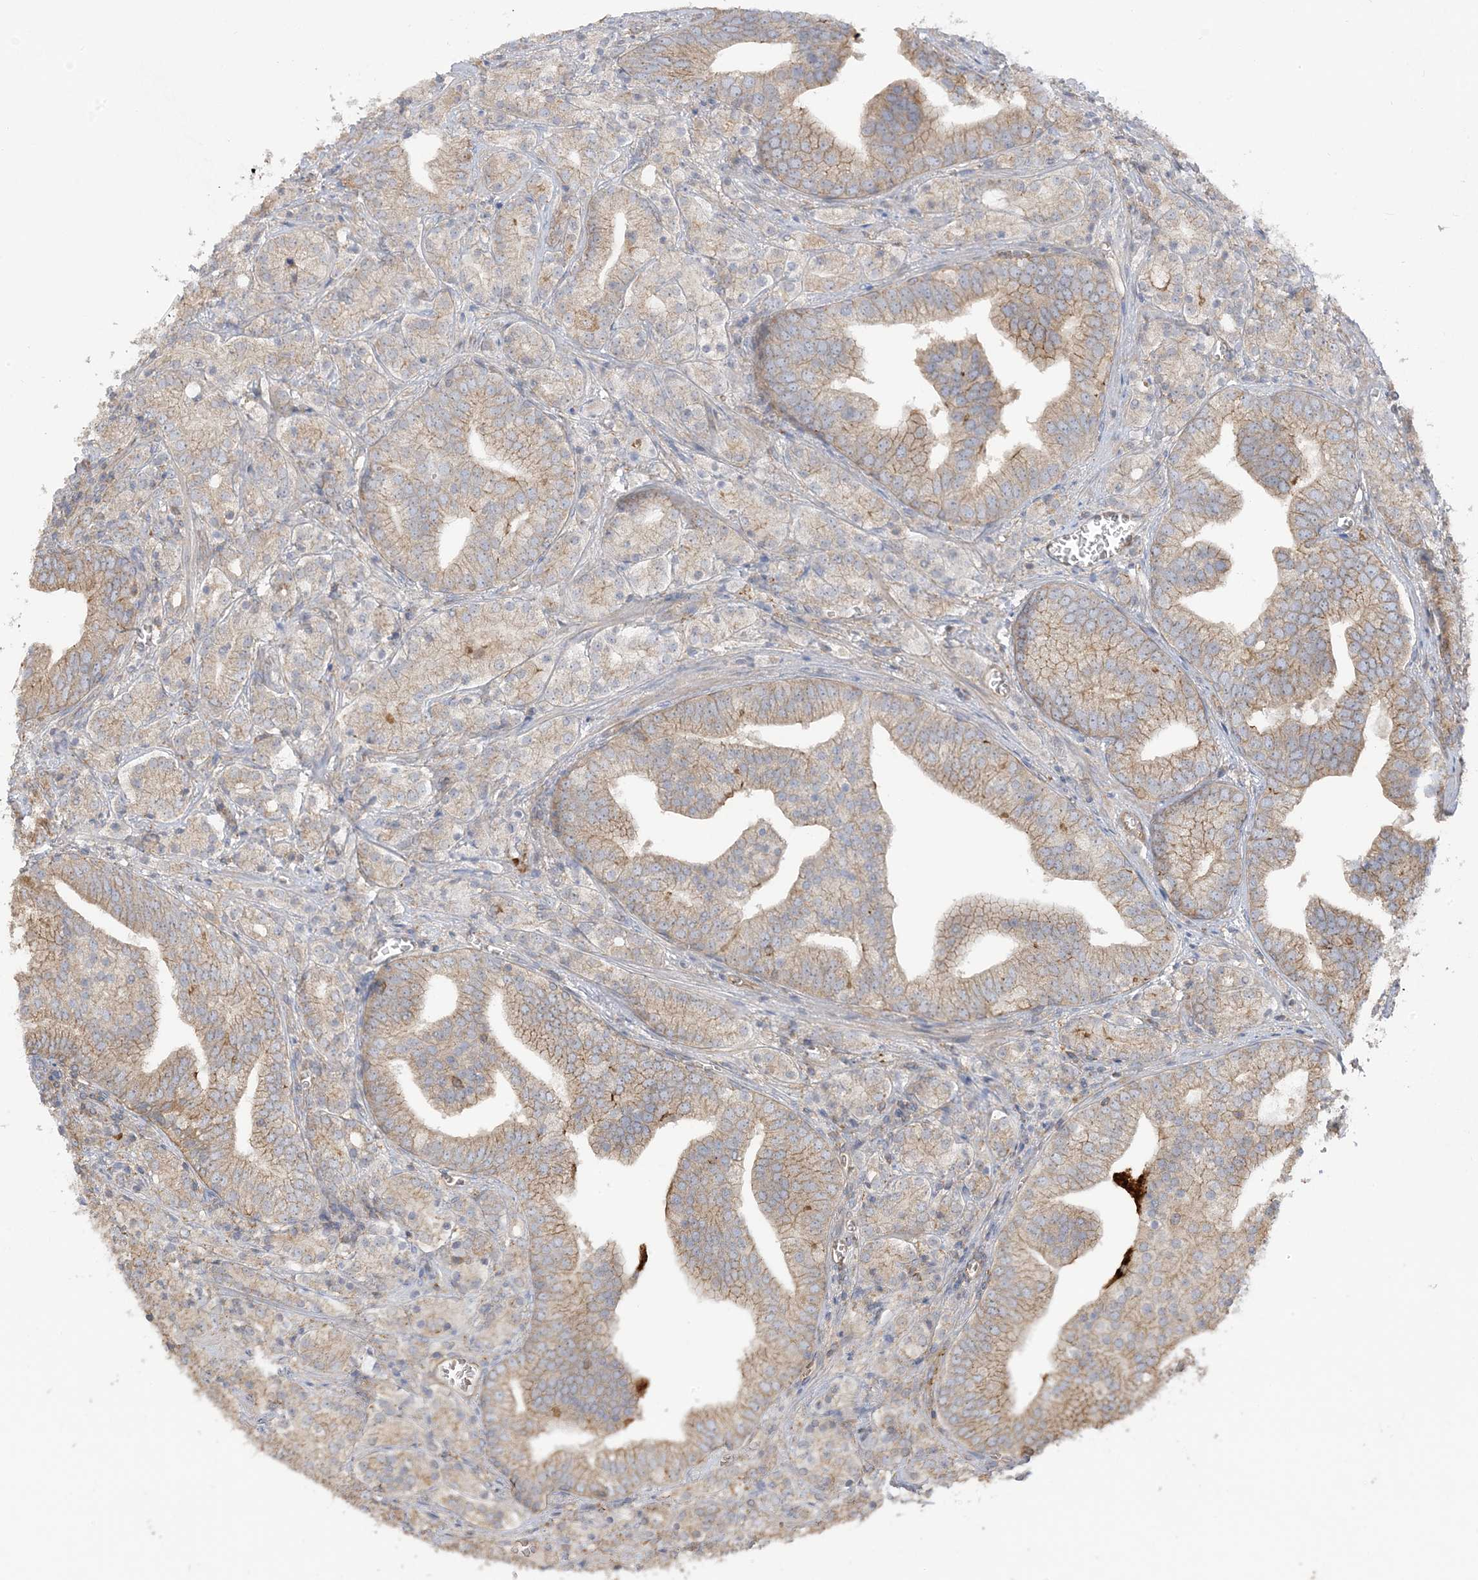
{"staining": {"intensity": "weak", "quantity": "25%-75%", "location": "cytoplasmic/membranous"}, "tissue": "prostate cancer", "cell_type": "Tumor cells", "image_type": "cancer", "snomed": [{"axis": "morphology", "description": "Adenocarcinoma, High grade"}, {"axis": "topography", "description": "Prostate"}], "caption": "About 25%-75% of tumor cells in human adenocarcinoma (high-grade) (prostate) exhibit weak cytoplasmic/membranous protein expression as visualized by brown immunohistochemical staining.", "gene": "ICMT", "patient": {"sex": "male", "age": 57}}